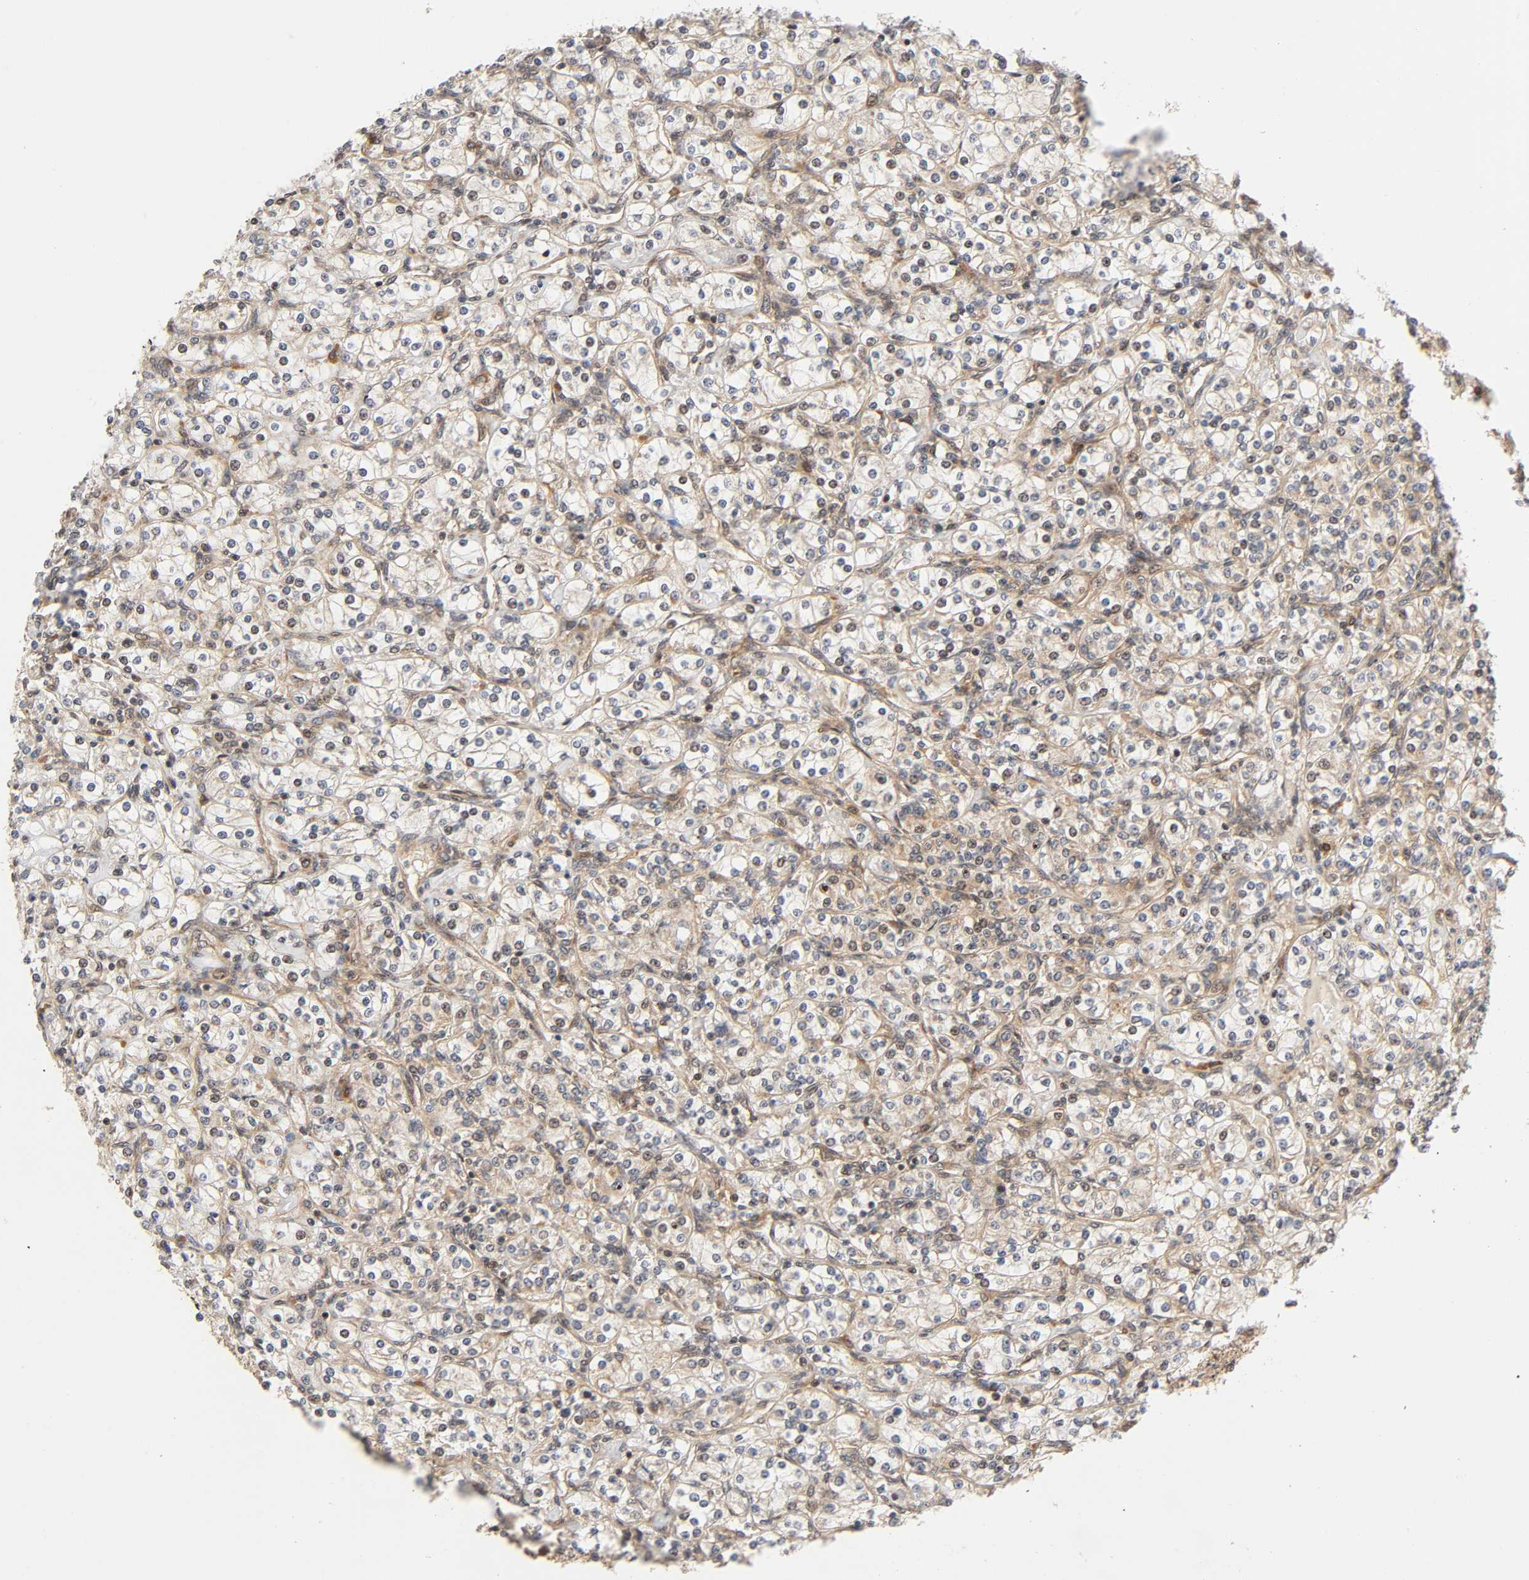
{"staining": {"intensity": "weak", "quantity": "25%-75%", "location": "cytoplasmic/membranous"}, "tissue": "renal cancer", "cell_type": "Tumor cells", "image_type": "cancer", "snomed": [{"axis": "morphology", "description": "Adenocarcinoma, NOS"}, {"axis": "topography", "description": "Kidney"}], "caption": "Immunohistochemical staining of renal cancer shows weak cytoplasmic/membranous protein expression in about 25%-75% of tumor cells.", "gene": "IQCJ-SCHIP1", "patient": {"sex": "male", "age": 77}}